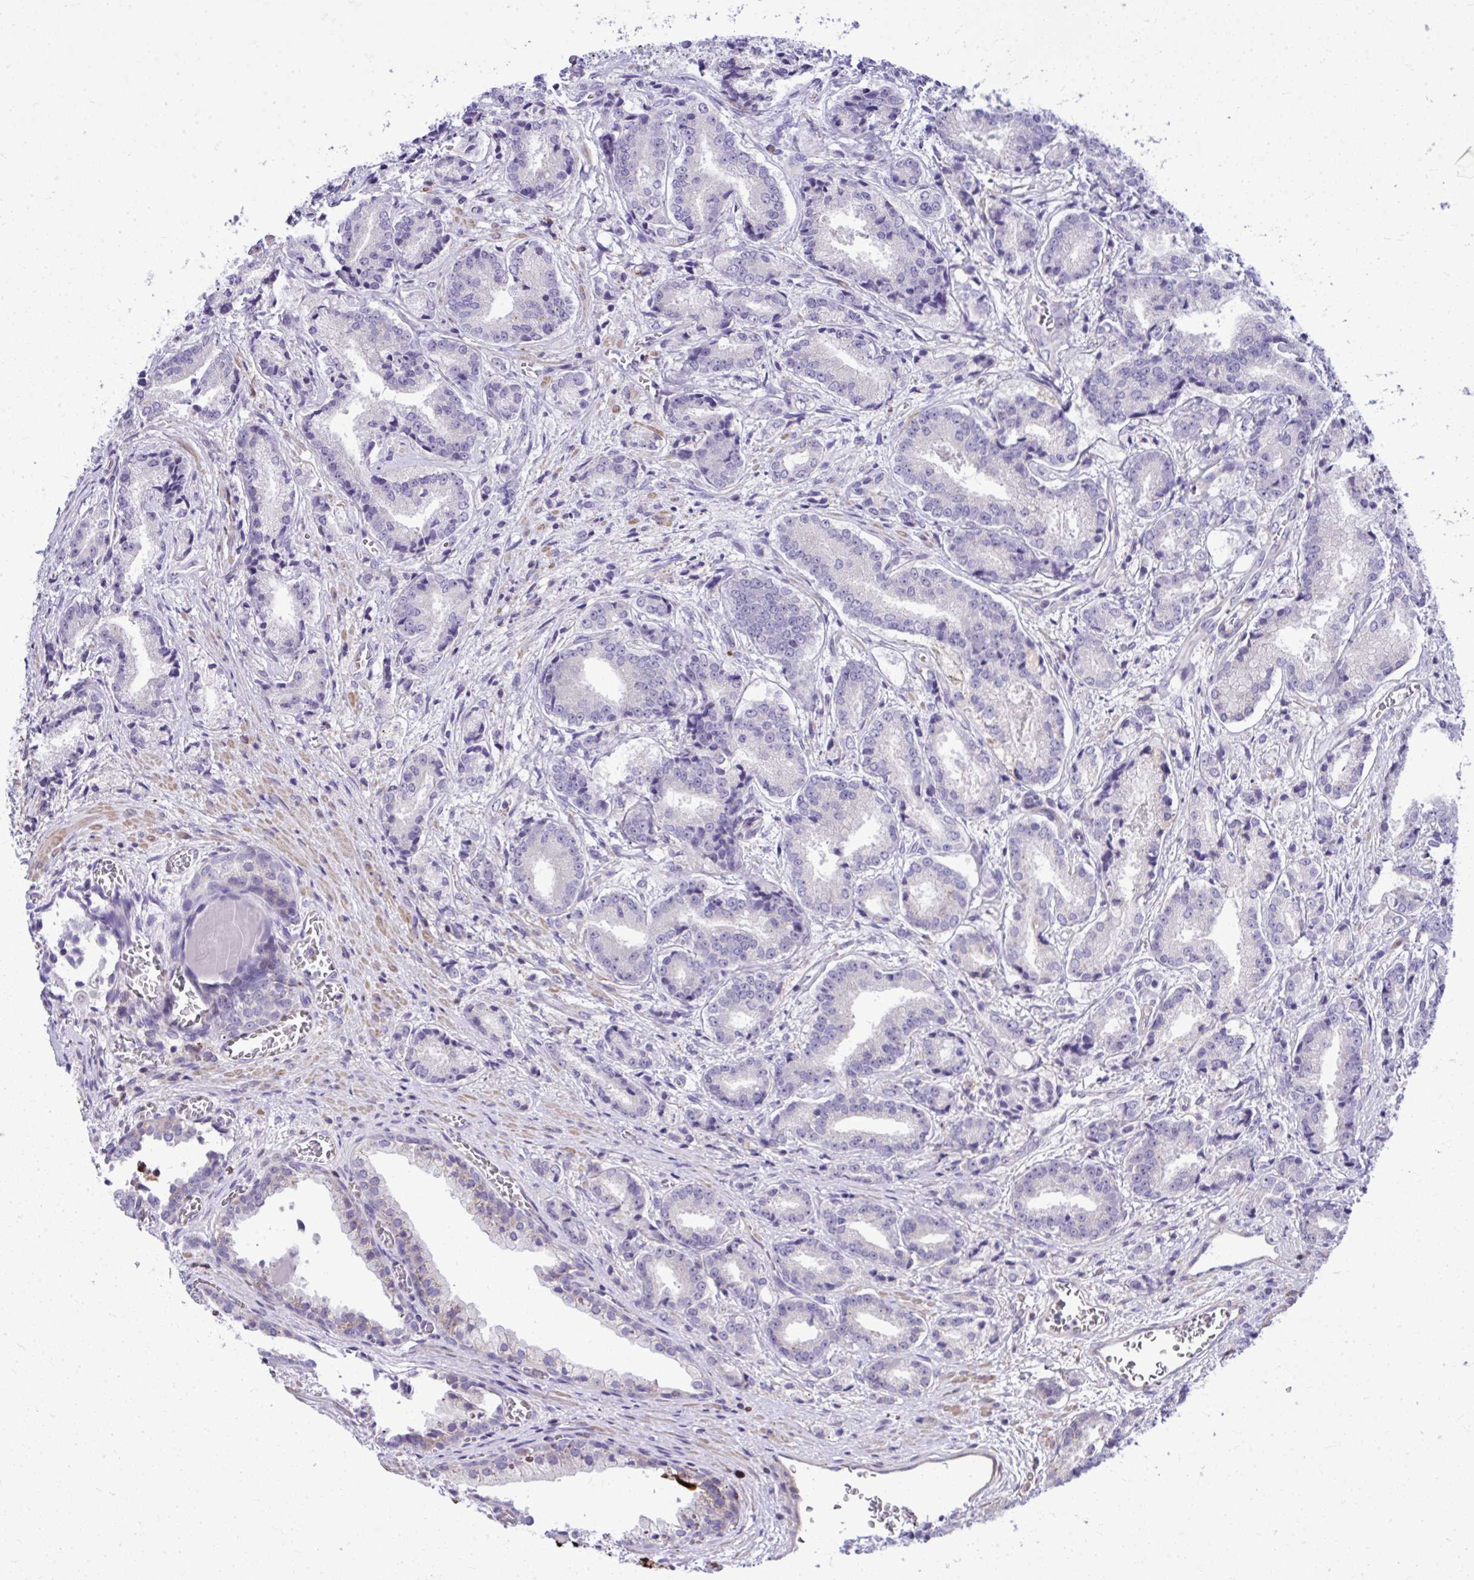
{"staining": {"intensity": "negative", "quantity": "none", "location": "none"}, "tissue": "prostate cancer", "cell_type": "Tumor cells", "image_type": "cancer", "snomed": [{"axis": "morphology", "description": "Adenocarcinoma, High grade"}, {"axis": "topography", "description": "Prostate and seminal vesicle, NOS"}], "caption": "Micrograph shows no significant protein staining in tumor cells of high-grade adenocarcinoma (prostate).", "gene": "GRK4", "patient": {"sex": "male", "age": 61}}